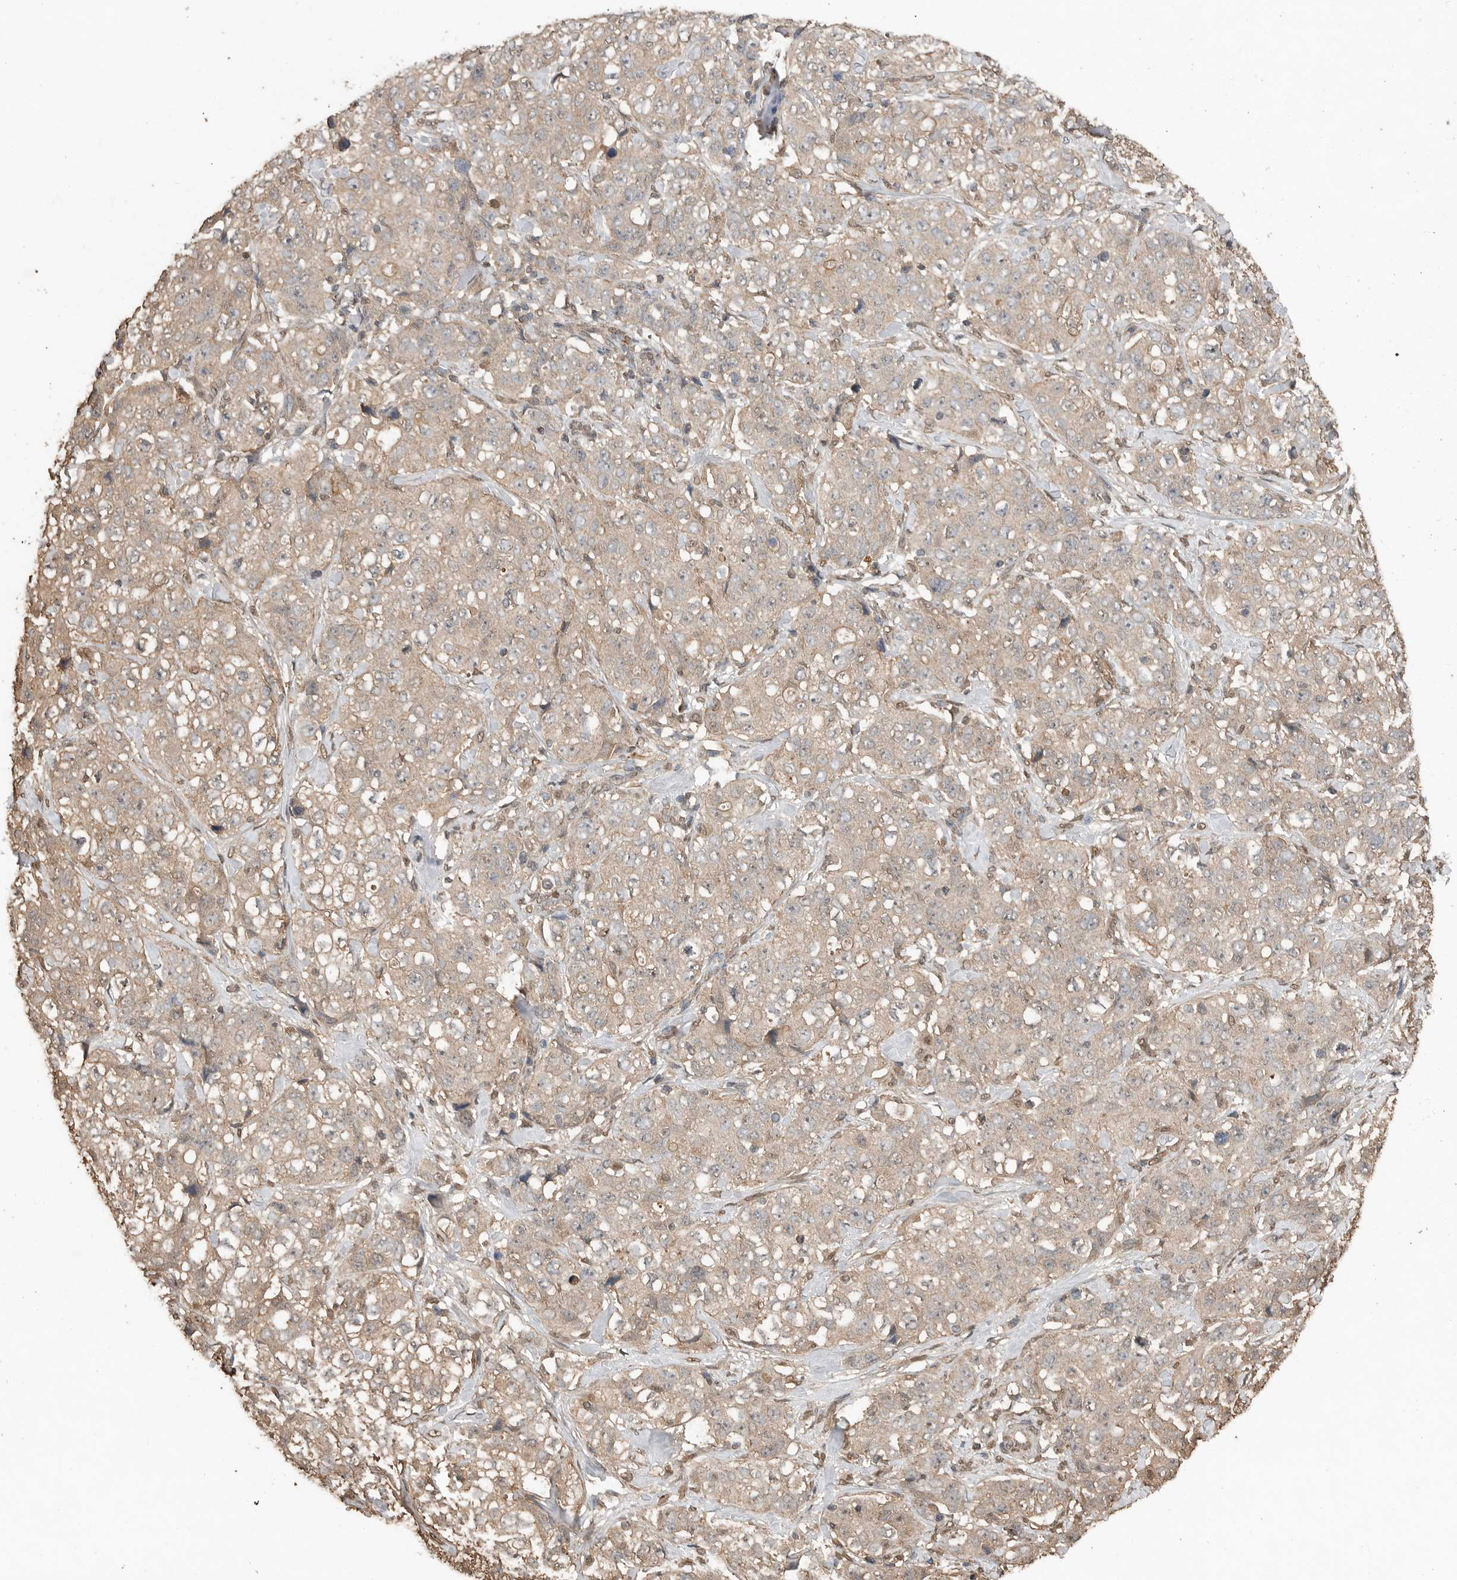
{"staining": {"intensity": "weak", "quantity": ">75%", "location": "cytoplasmic/membranous"}, "tissue": "stomach cancer", "cell_type": "Tumor cells", "image_type": "cancer", "snomed": [{"axis": "morphology", "description": "Adenocarcinoma, NOS"}, {"axis": "topography", "description": "Stomach"}], "caption": "Adenocarcinoma (stomach) tissue shows weak cytoplasmic/membranous staining in about >75% of tumor cells, visualized by immunohistochemistry.", "gene": "BLZF1", "patient": {"sex": "male", "age": 48}}